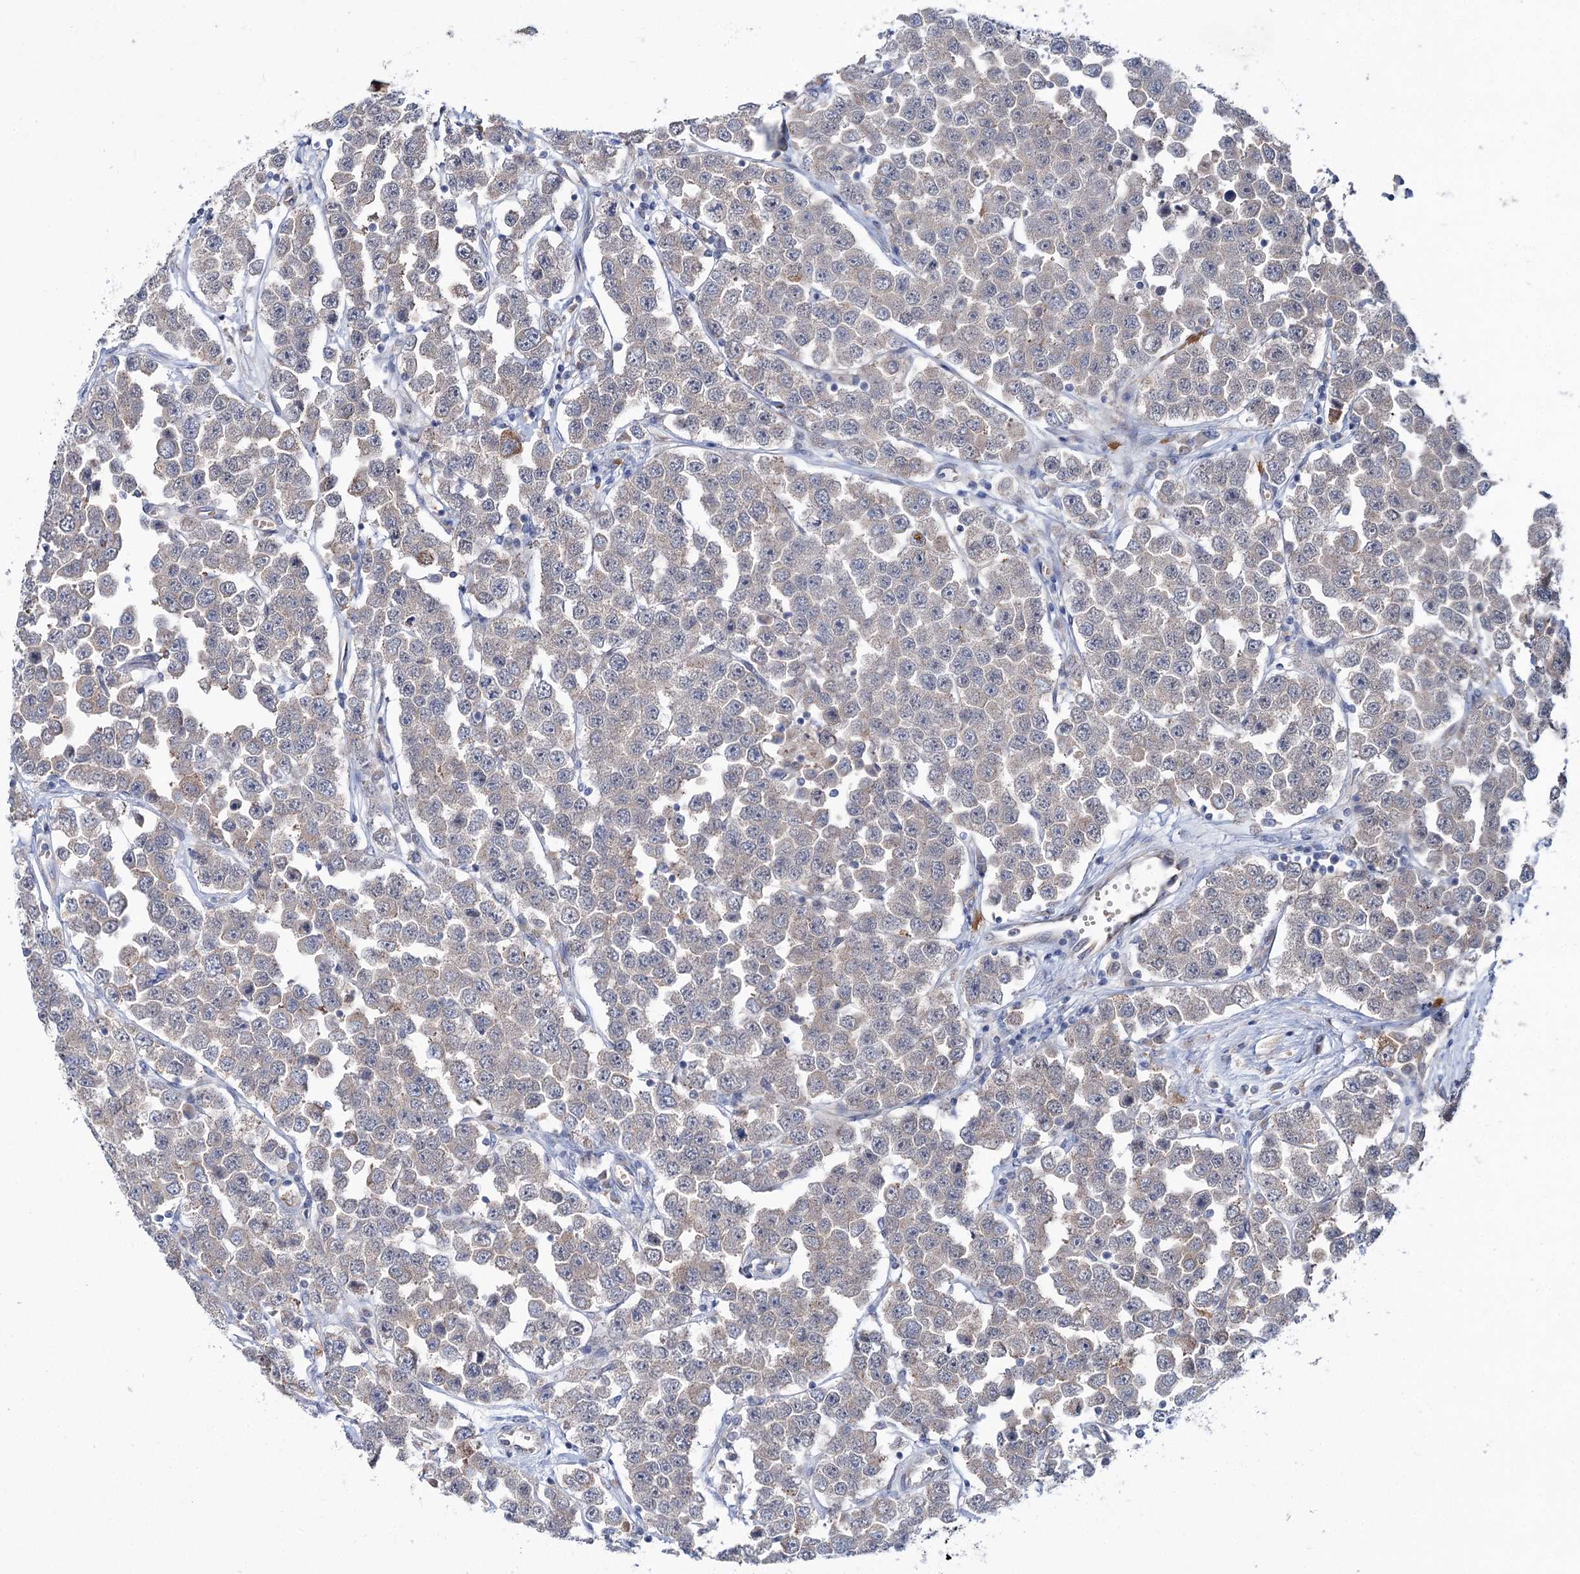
{"staining": {"intensity": "negative", "quantity": "none", "location": "none"}, "tissue": "testis cancer", "cell_type": "Tumor cells", "image_type": "cancer", "snomed": [{"axis": "morphology", "description": "Seminoma, NOS"}, {"axis": "topography", "description": "Testis"}], "caption": "A histopathology image of testis seminoma stained for a protein reveals no brown staining in tumor cells.", "gene": "PTPN3", "patient": {"sex": "male", "age": 28}}